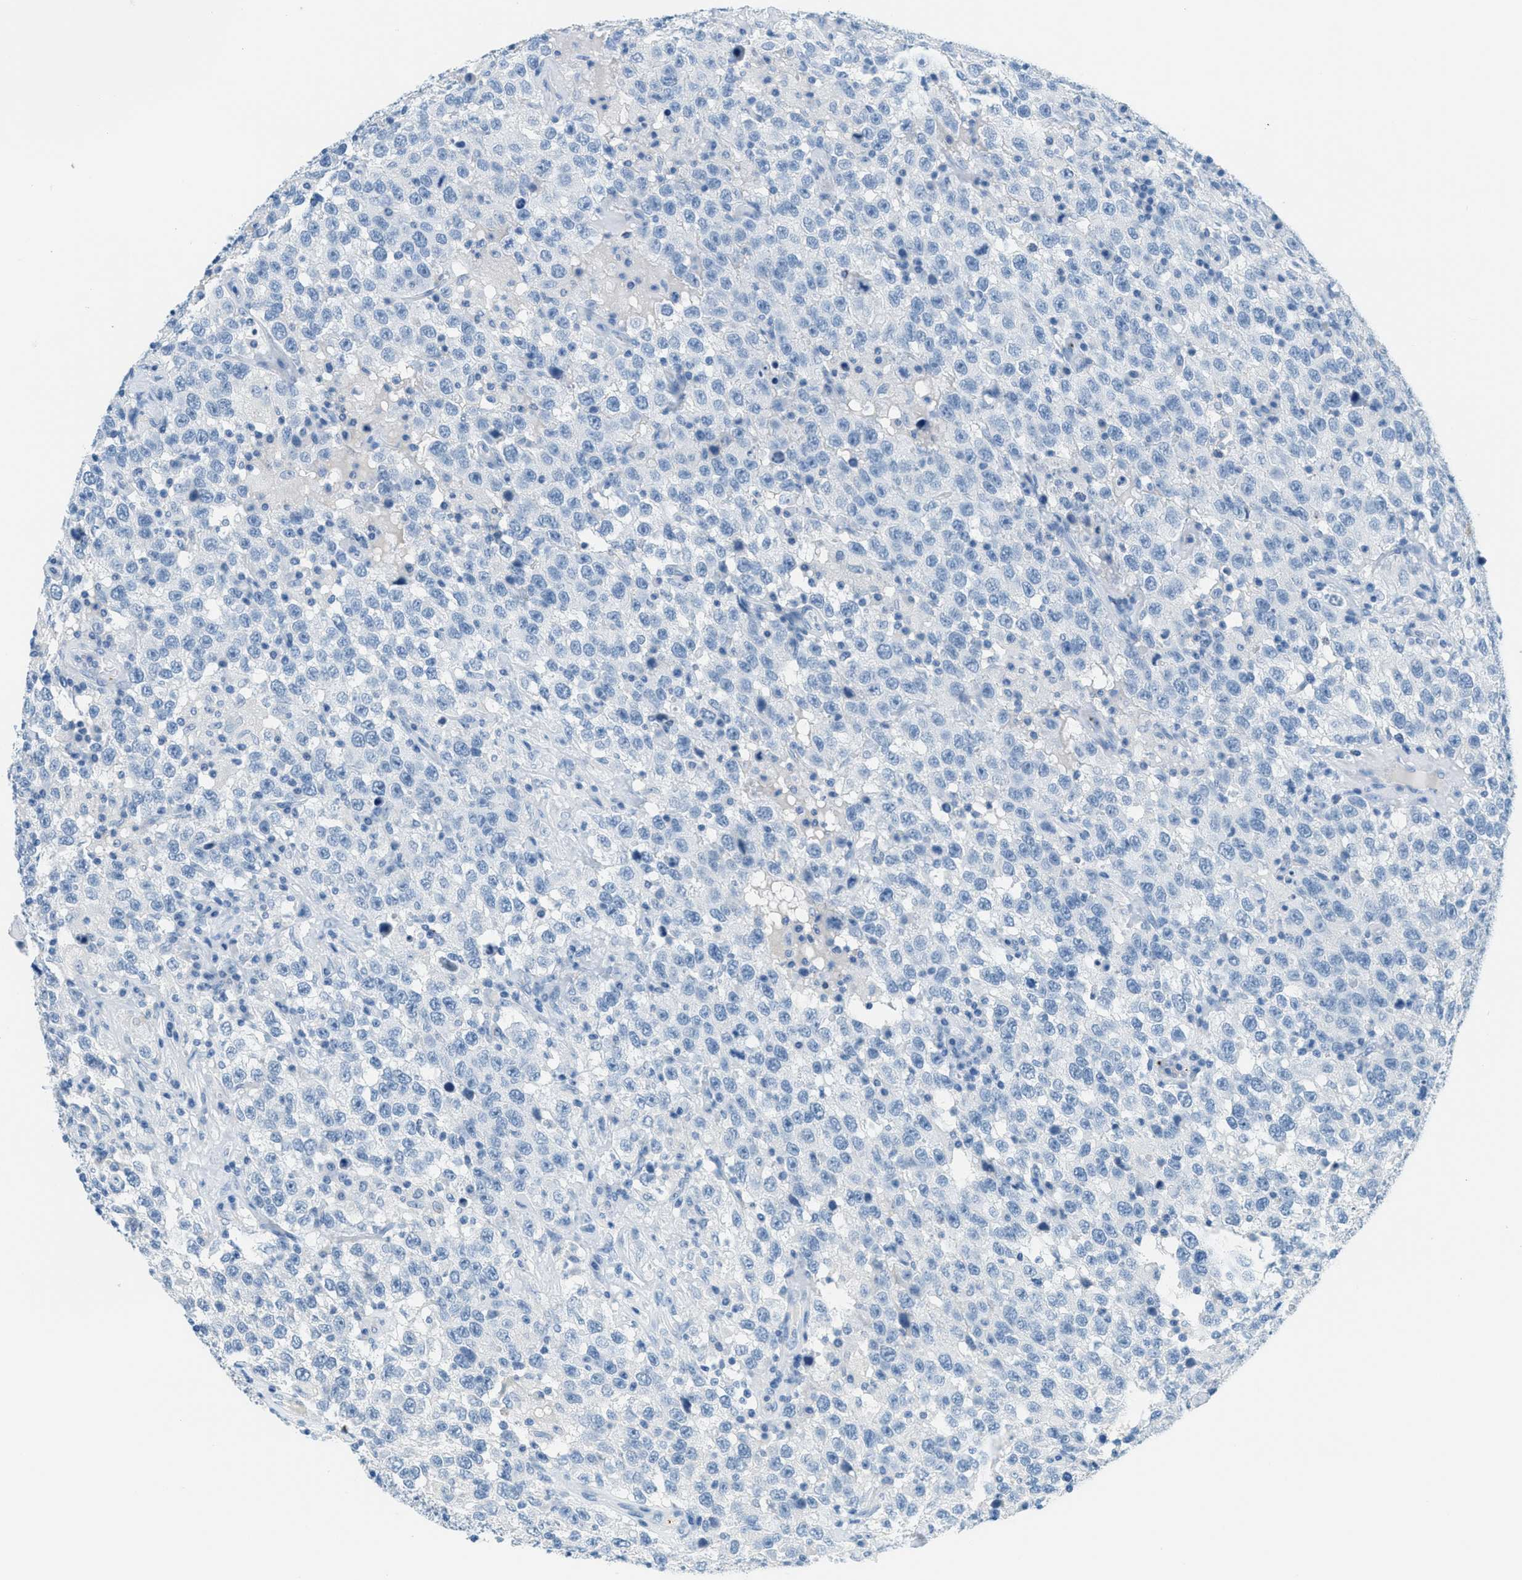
{"staining": {"intensity": "negative", "quantity": "none", "location": "none"}, "tissue": "testis cancer", "cell_type": "Tumor cells", "image_type": "cancer", "snomed": [{"axis": "morphology", "description": "Seminoma, NOS"}, {"axis": "topography", "description": "Testis"}], "caption": "Immunohistochemistry (IHC) histopathology image of testis cancer (seminoma) stained for a protein (brown), which demonstrates no expression in tumor cells.", "gene": "PPBP", "patient": {"sex": "male", "age": 41}}